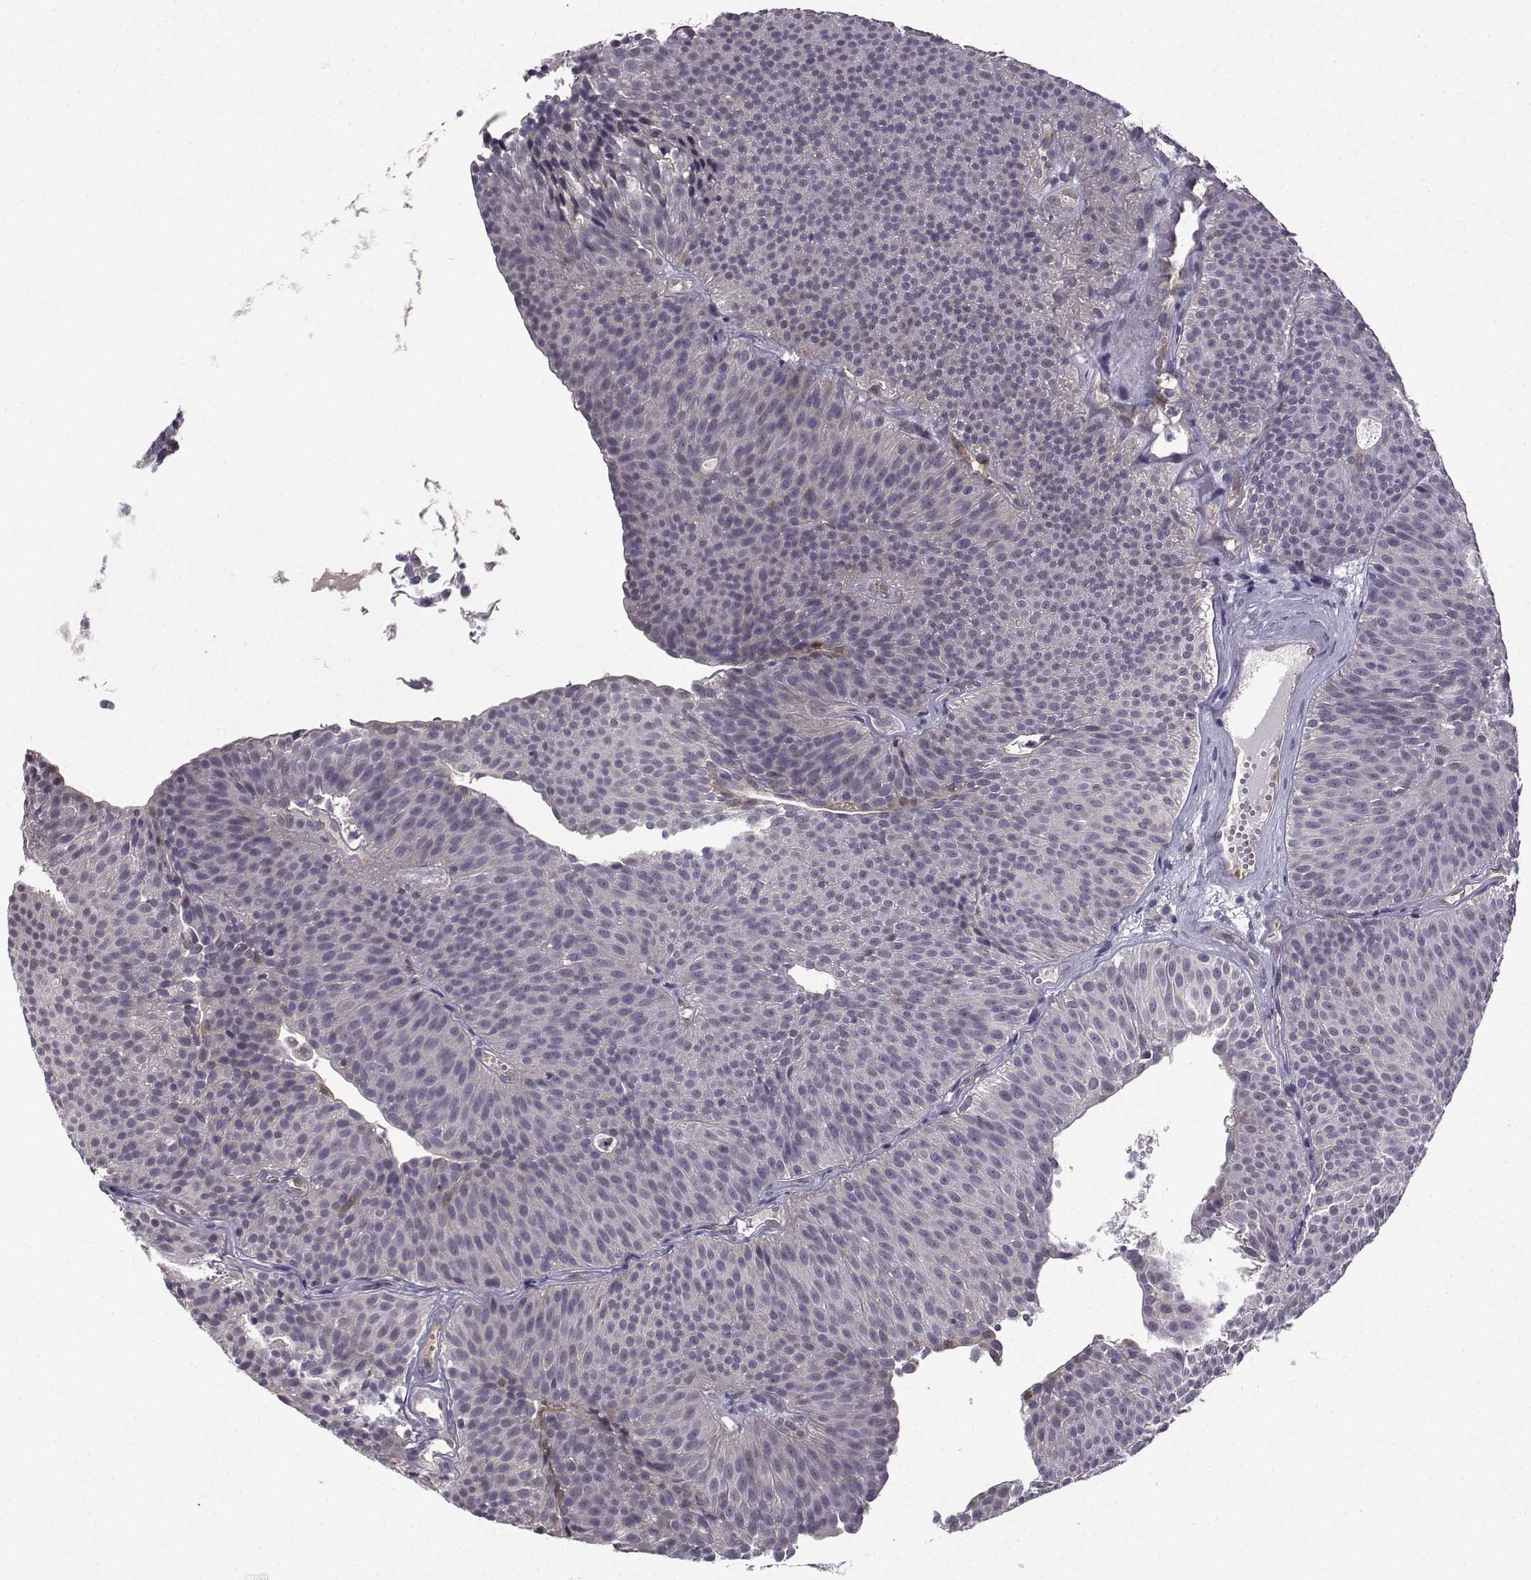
{"staining": {"intensity": "negative", "quantity": "none", "location": "none"}, "tissue": "urothelial cancer", "cell_type": "Tumor cells", "image_type": "cancer", "snomed": [{"axis": "morphology", "description": "Urothelial carcinoma, Low grade"}, {"axis": "topography", "description": "Urinary bladder"}], "caption": "Immunohistochemistry (IHC) image of human low-grade urothelial carcinoma stained for a protein (brown), which shows no expression in tumor cells. (DAB (3,3'-diaminobenzidine) immunohistochemistry (IHC) with hematoxylin counter stain).", "gene": "NQO1", "patient": {"sex": "male", "age": 63}}